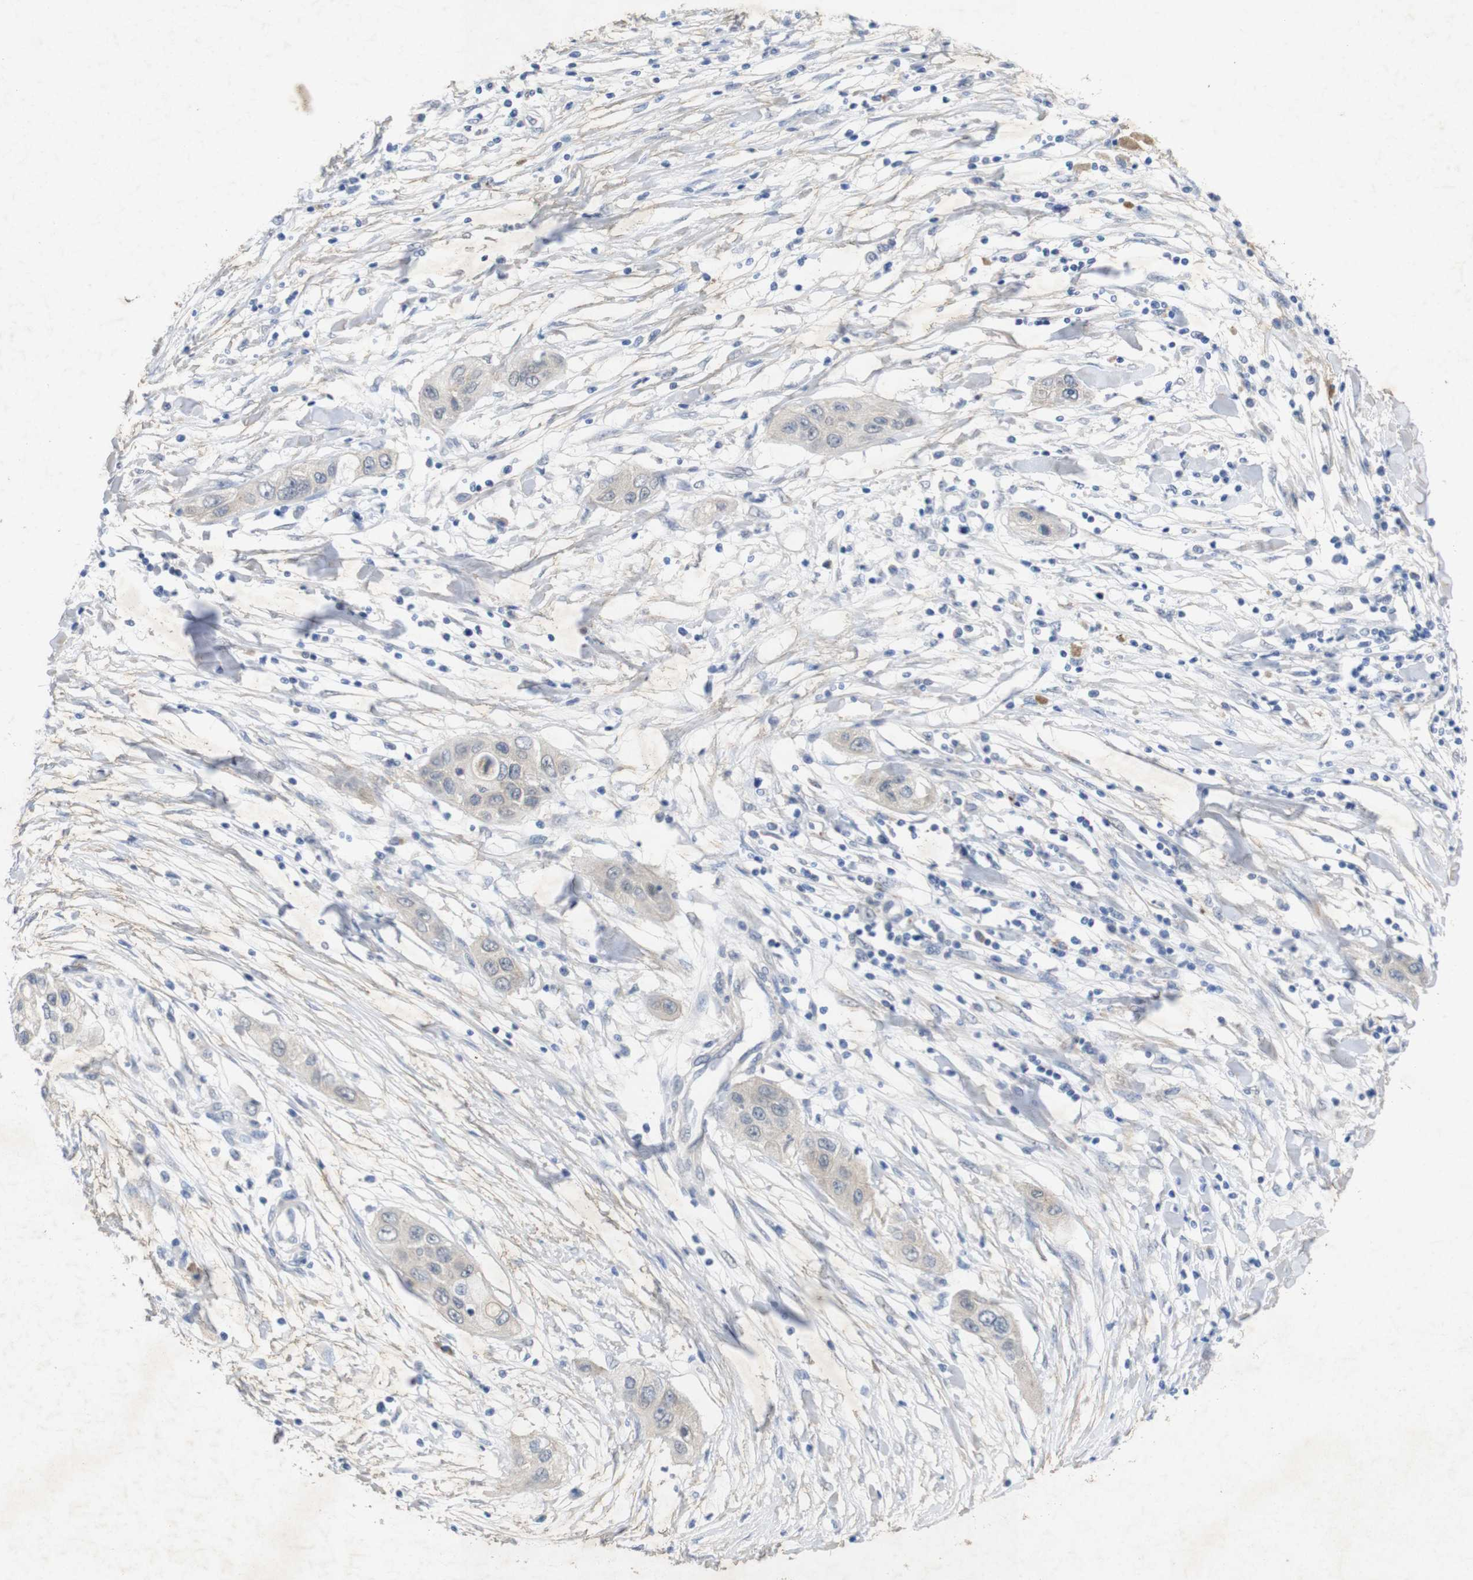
{"staining": {"intensity": "weak", "quantity": "<25%", "location": "cytoplasmic/membranous"}, "tissue": "pancreatic cancer", "cell_type": "Tumor cells", "image_type": "cancer", "snomed": [{"axis": "morphology", "description": "Adenocarcinoma, NOS"}, {"axis": "topography", "description": "Pancreas"}], "caption": "The IHC image has no significant staining in tumor cells of pancreatic adenocarcinoma tissue.", "gene": "BCAR3", "patient": {"sex": "female", "age": 70}}